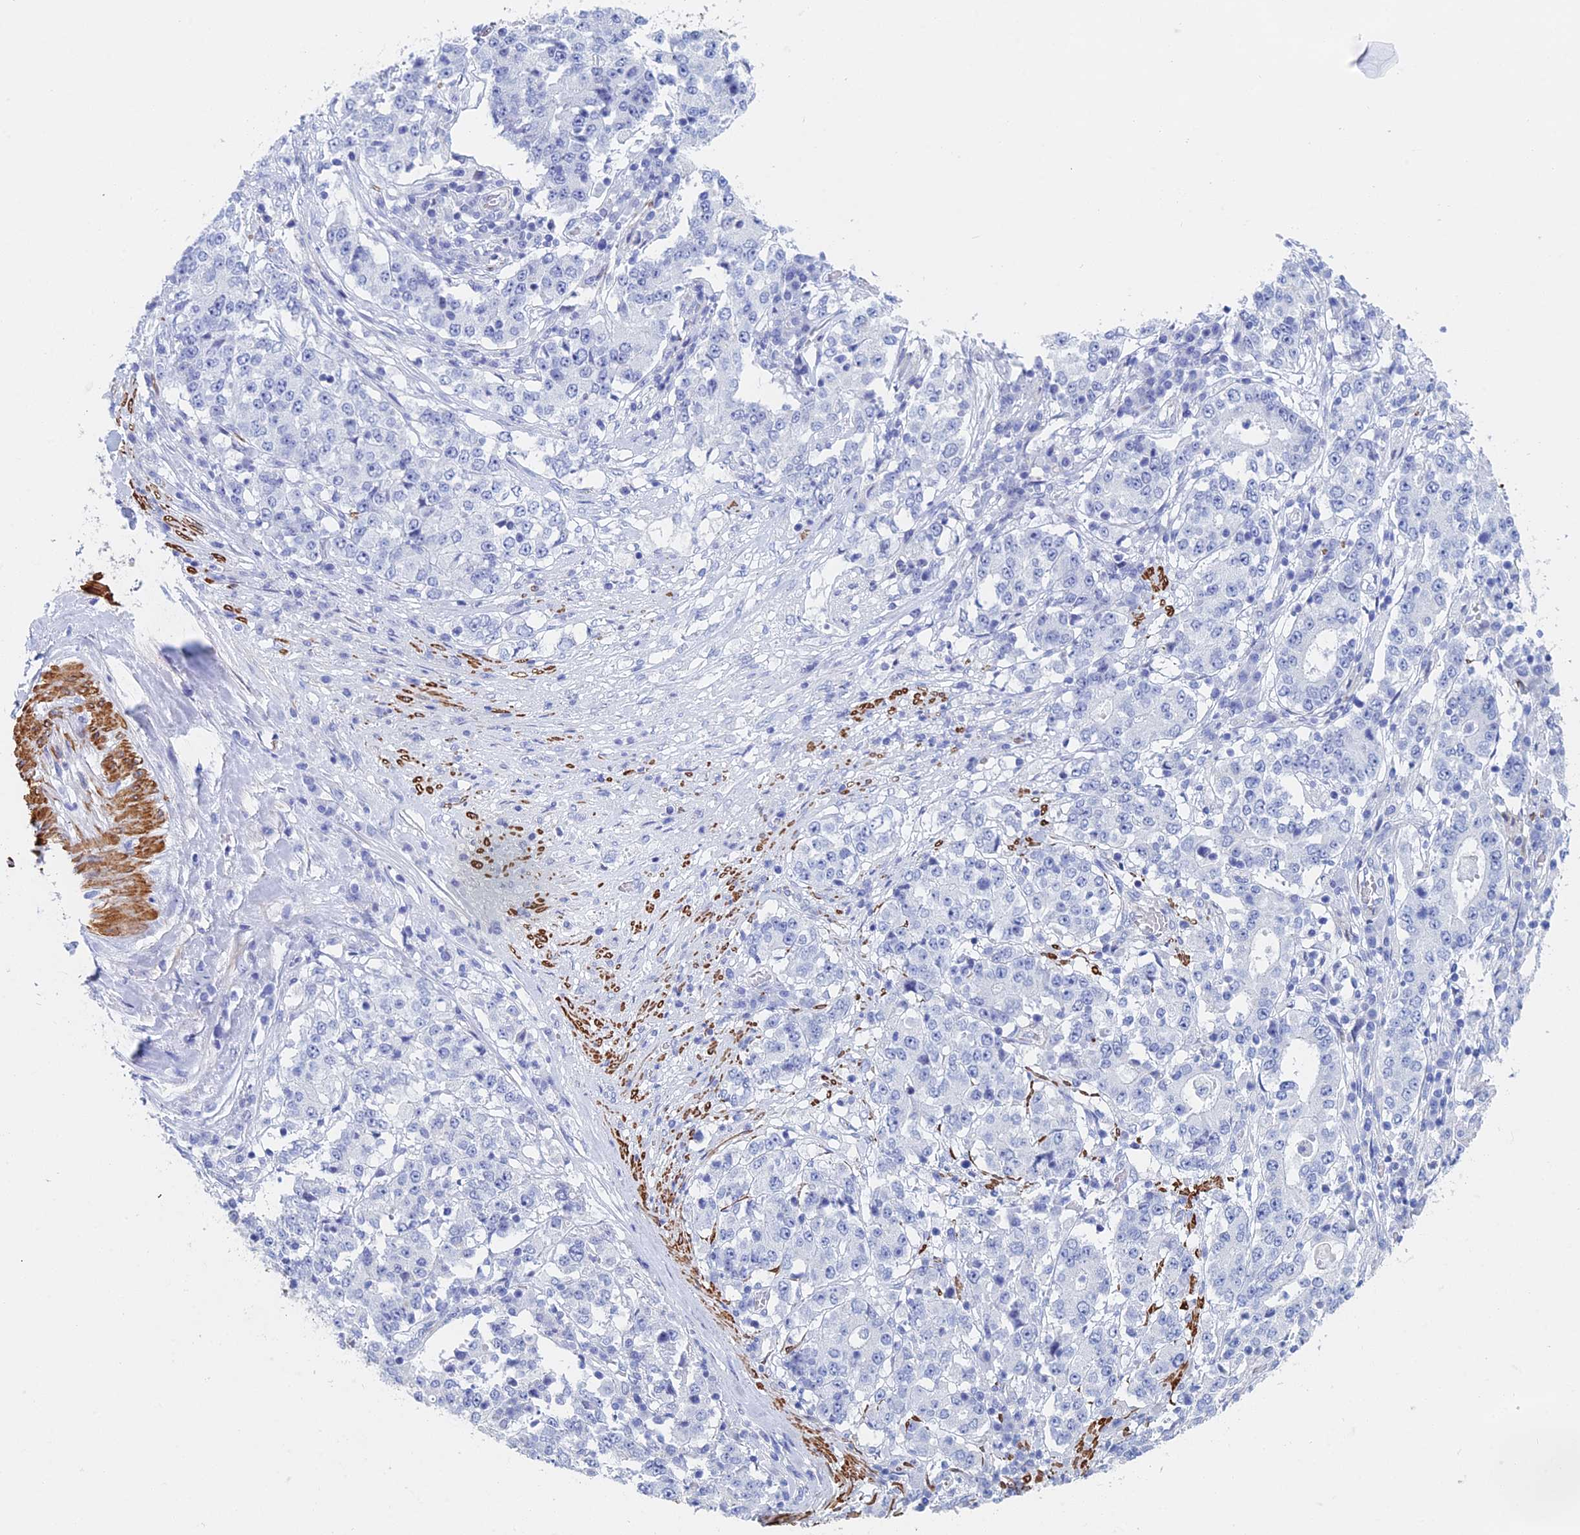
{"staining": {"intensity": "negative", "quantity": "none", "location": "none"}, "tissue": "stomach cancer", "cell_type": "Tumor cells", "image_type": "cancer", "snomed": [{"axis": "morphology", "description": "Adenocarcinoma, NOS"}, {"axis": "topography", "description": "Stomach"}], "caption": "This is a photomicrograph of immunohistochemistry (IHC) staining of stomach cancer, which shows no staining in tumor cells.", "gene": "KCNK18", "patient": {"sex": "male", "age": 59}}